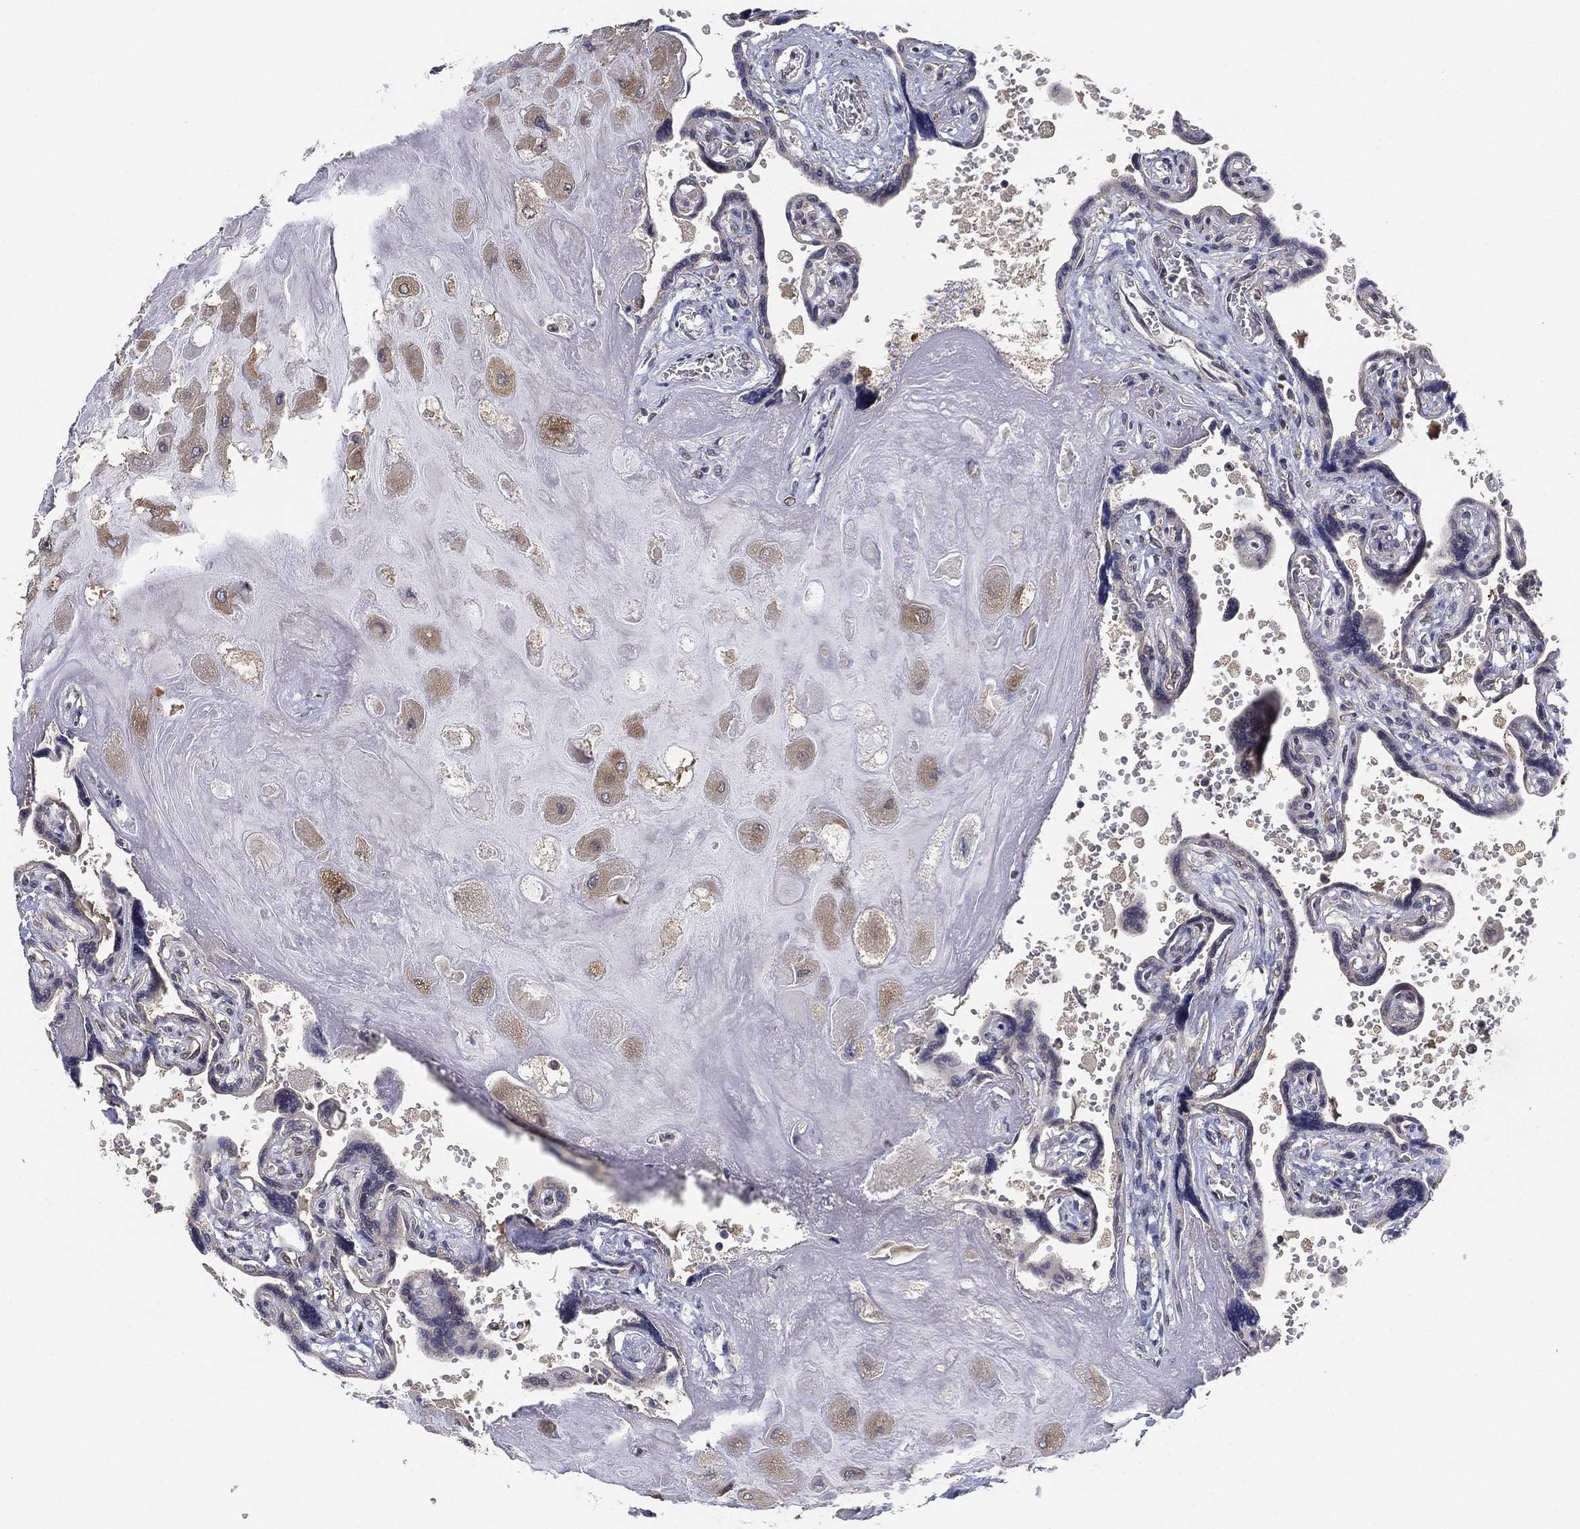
{"staining": {"intensity": "moderate", "quantity": "25%-75%", "location": "cytoplasmic/membranous"}, "tissue": "placenta", "cell_type": "Decidual cells", "image_type": "normal", "snomed": [{"axis": "morphology", "description": "Normal tissue, NOS"}, {"axis": "topography", "description": "Placenta"}], "caption": "Brown immunohistochemical staining in normal placenta displays moderate cytoplasmic/membranous staining in about 25%-75% of decidual cells. (DAB (3,3'-diaminobenzidine) IHC with brightfield microscopy, high magnification).", "gene": "PPP1R16B", "patient": {"sex": "female", "age": 32}}